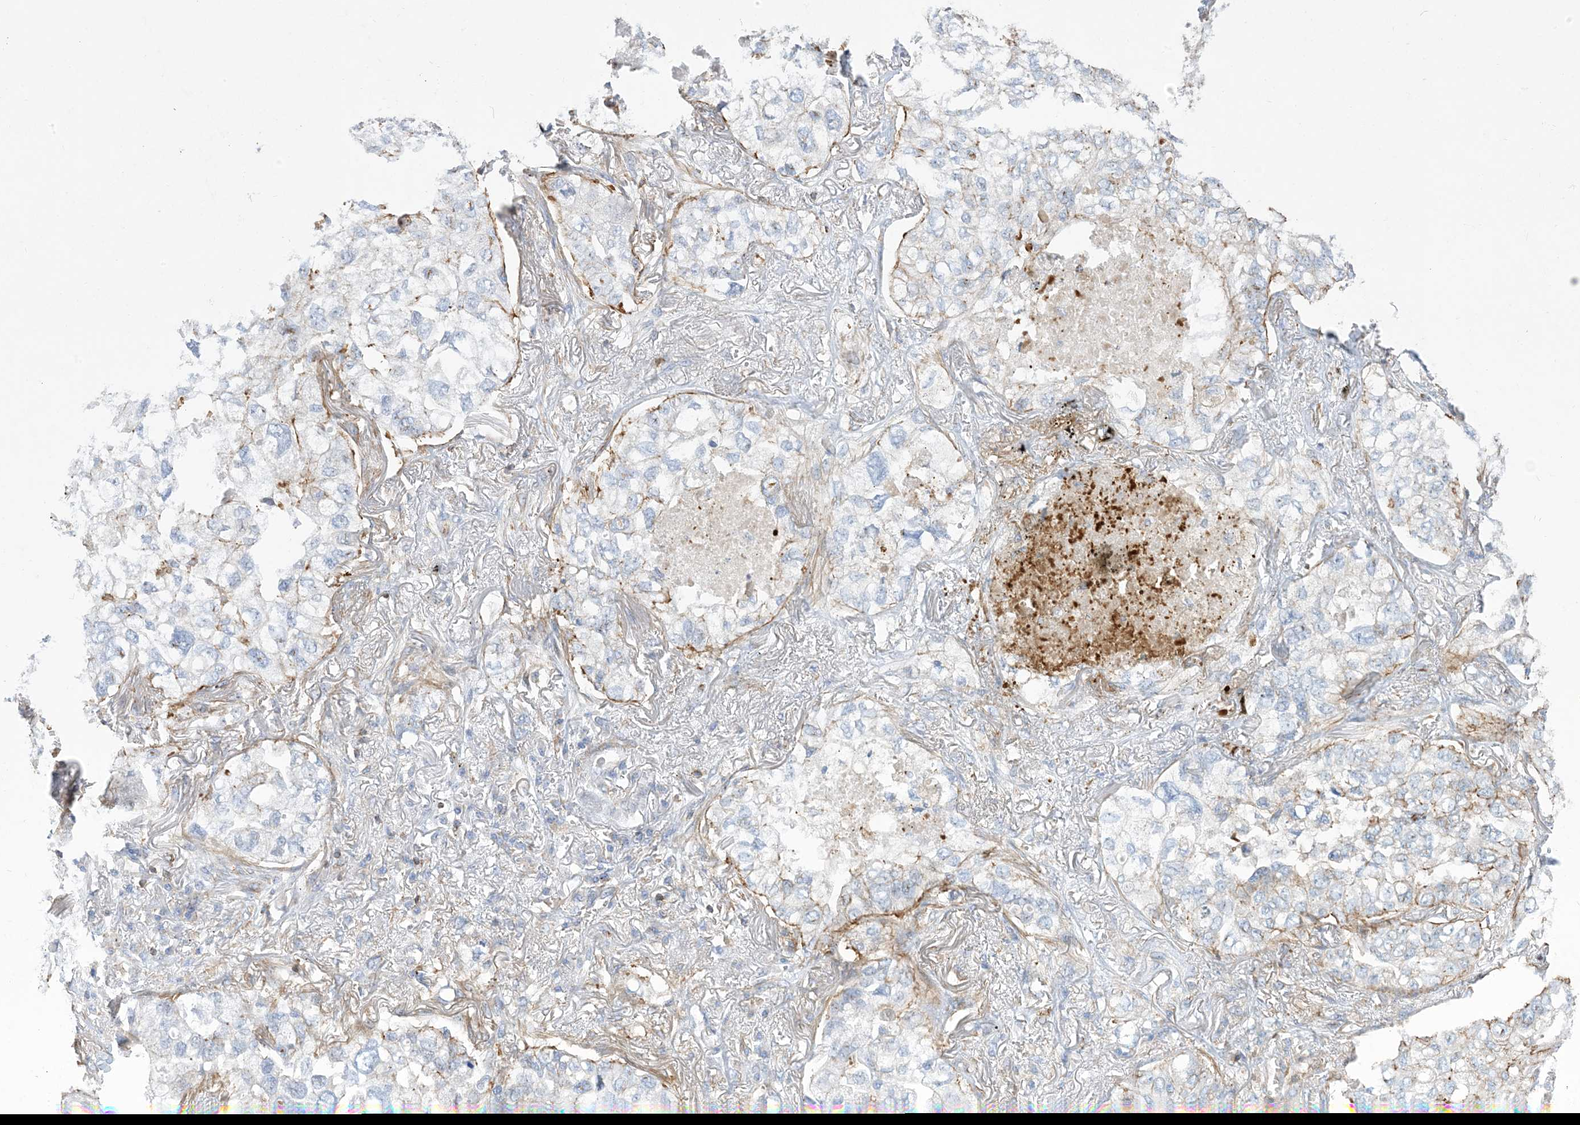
{"staining": {"intensity": "negative", "quantity": "none", "location": "none"}, "tissue": "lung cancer", "cell_type": "Tumor cells", "image_type": "cancer", "snomed": [{"axis": "morphology", "description": "Adenocarcinoma, NOS"}, {"axis": "topography", "description": "Lung"}], "caption": "Immunohistochemical staining of human lung cancer (adenocarcinoma) reveals no significant positivity in tumor cells.", "gene": "GTF3C2", "patient": {"sex": "male", "age": 65}}